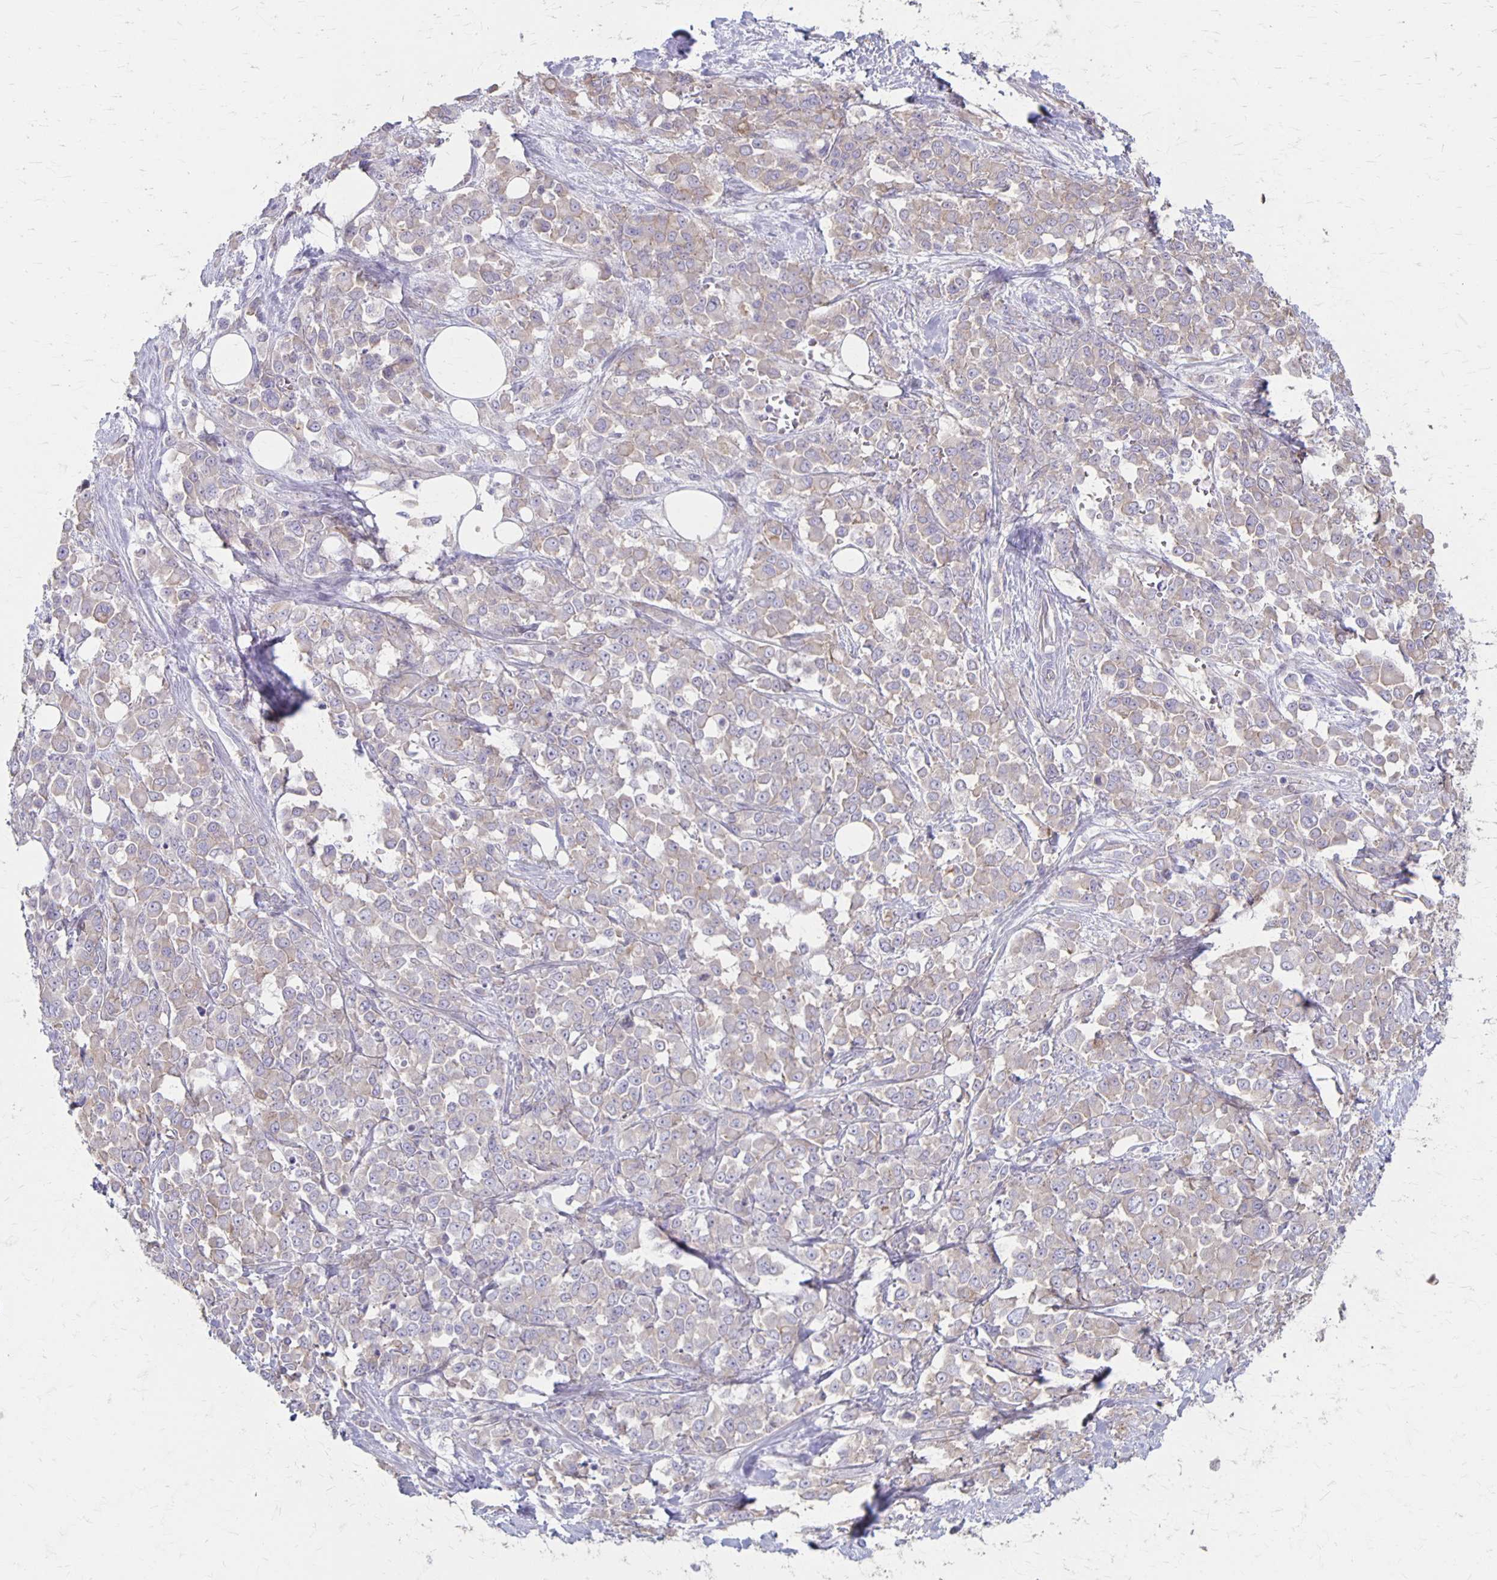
{"staining": {"intensity": "weak", "quantity": "<25%", "location": "cytoplasmic/membranous"}, "tissue": "stomach cancer", "cell_type": "Tumor cells", "image_type": "cancer", "snomed": [{"axis": "morphology", "description": "Adenocarcinoma, NOS"}, {"axis": "topography", "description": "Stomach"}], "caption": "This is an immunohistochemistry photomicrograph of stomach cancer (adenocarcinoma). There is no positivity in tumor cells.", "gene": "PPP1R3E", "patient": {"sex": "female", "age": 76}}